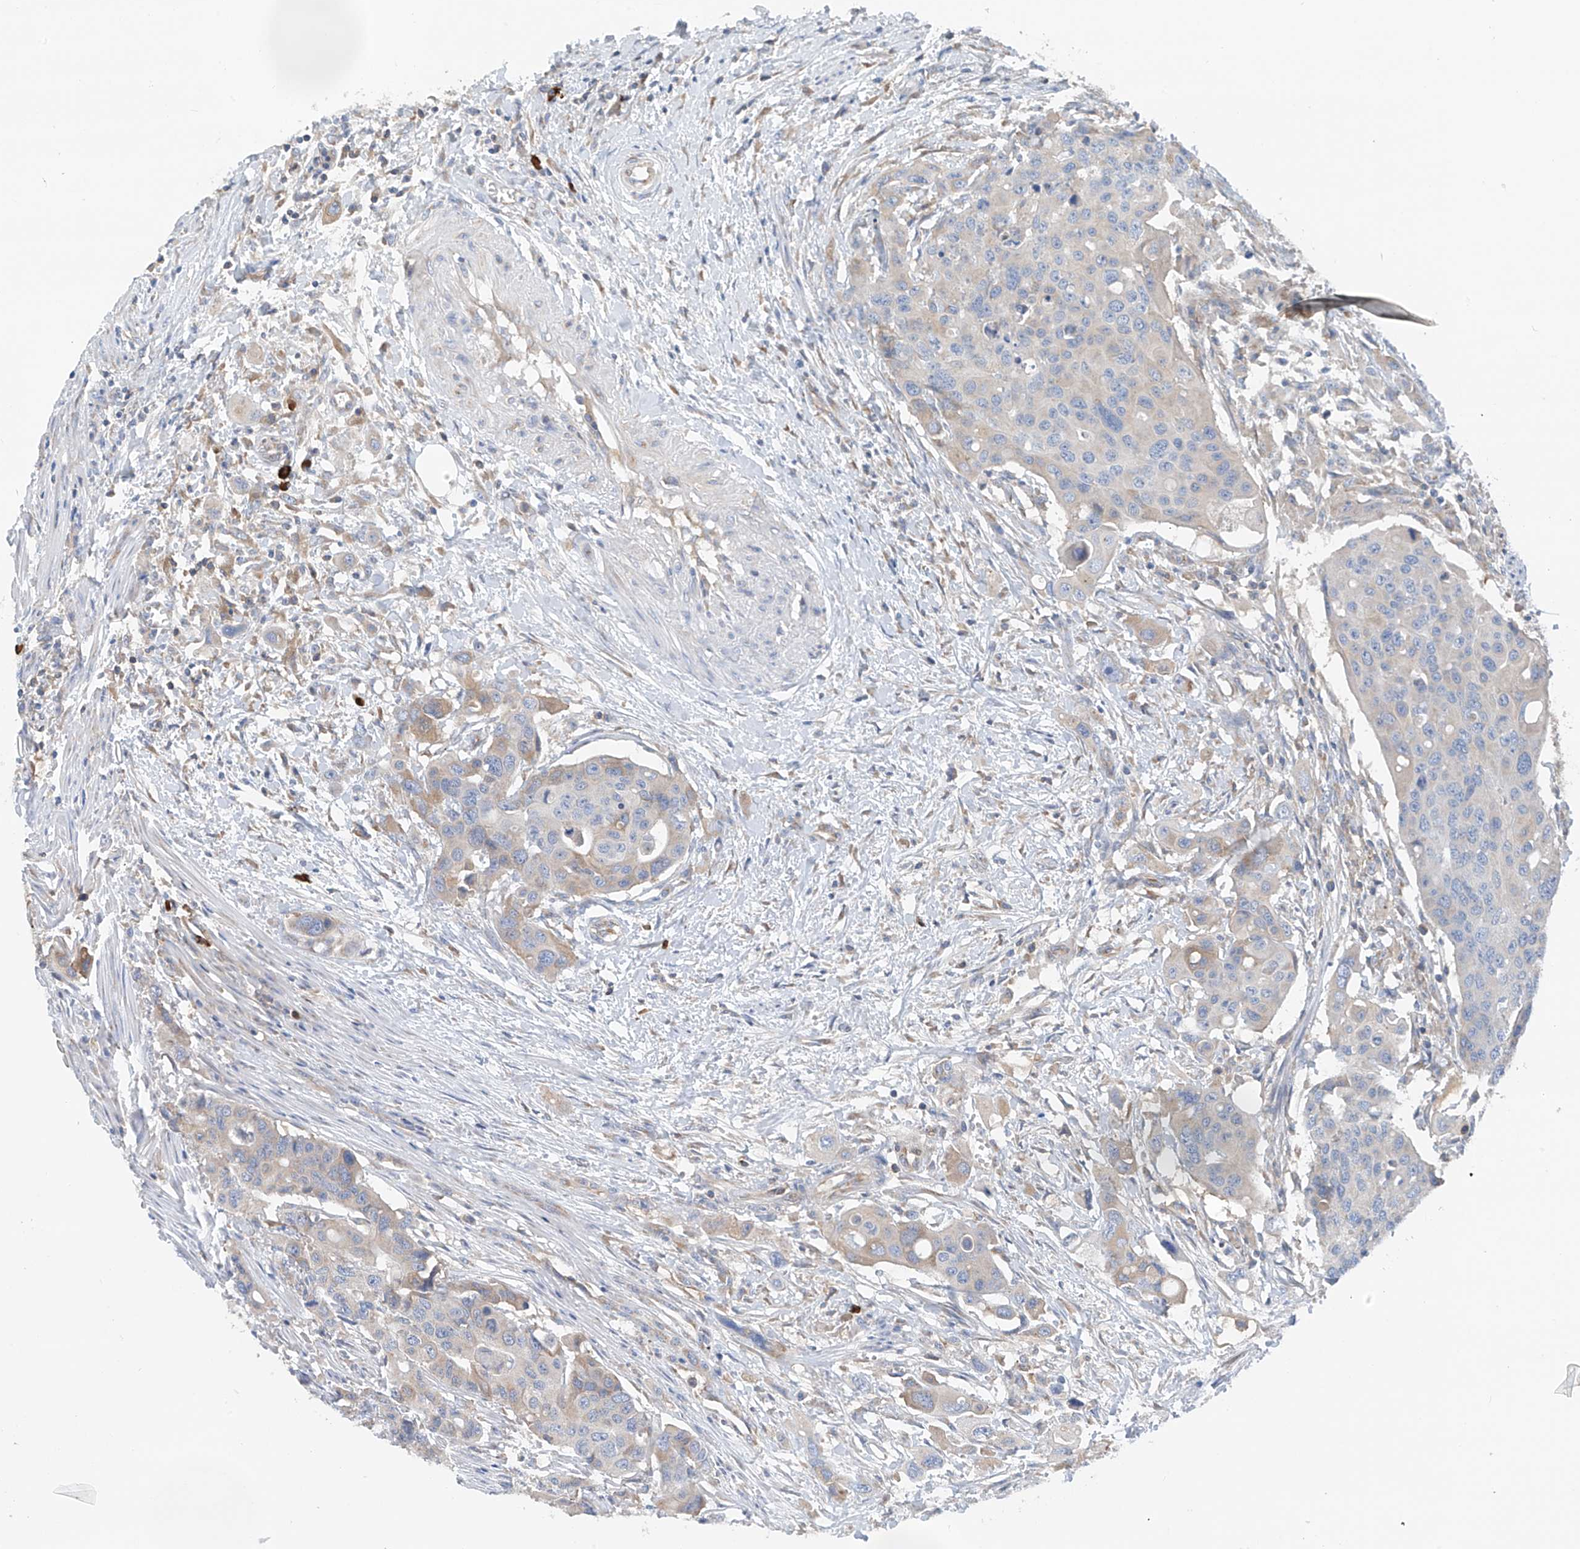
{"staining": {"intensity": "weak", "quantity": "<25%", "location": "cytoplasmic/membranous"}, "tissue": "colorectal cancer", "cell_type": "Tumor cells", "image_type": "cancer", "snomed": [{"axis": "morphology", "description": "Adenocarcinoma, NOS"}, {"axis": "topography", "description": "Colon"}], "caption": "This is an IHC histopathology image of human colorectal cancer. There is no positivity in tumor cells.", "gene": "SLC5A11", "patient": {"sex": "male", "age": 77}}